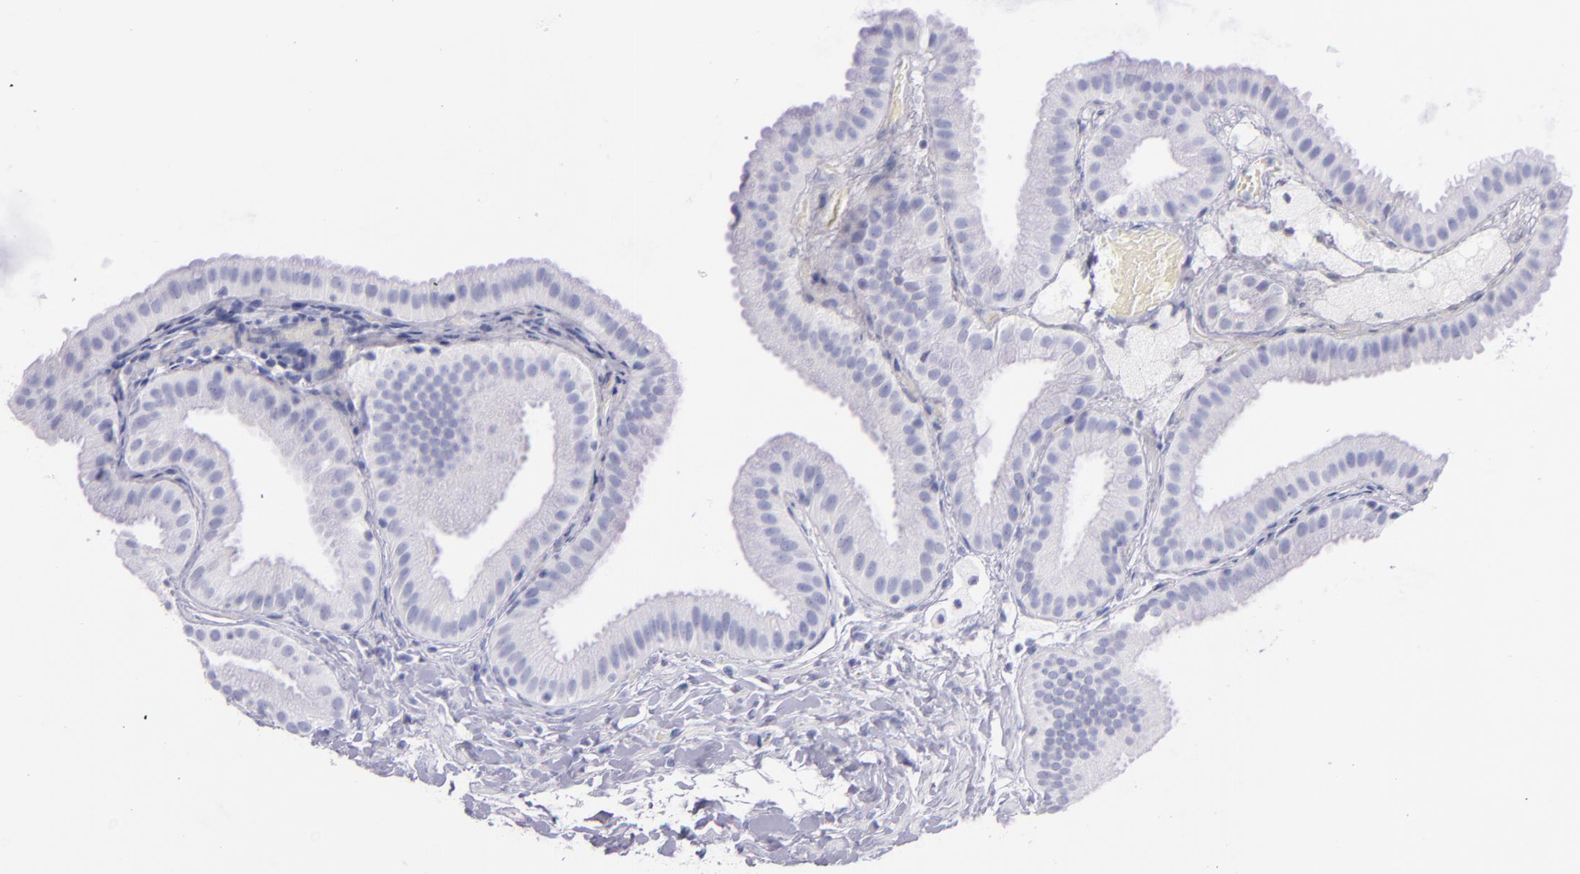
{"staining": {"intensity": "negative", "quantity": "none", "location": "none"}, "tissue": "gallbladder", "cell_type": "Glandular cells", "image_type": "normal", "snomed": [{"axis": "morphology", "description": "Normal tissue, NOS"}, {"axis": "topography", "description": "Gallbladder"}], "caption": "Immunohistochemistry (IHC) histopathology image of benign gallbladder: human gallbladder stained with DAB (3,3'-diaminobenzidine) reveals no significant protein expression in glandular cells.", "gene": "SFTPB", "patient": {"sex": "female", "age": 63}}